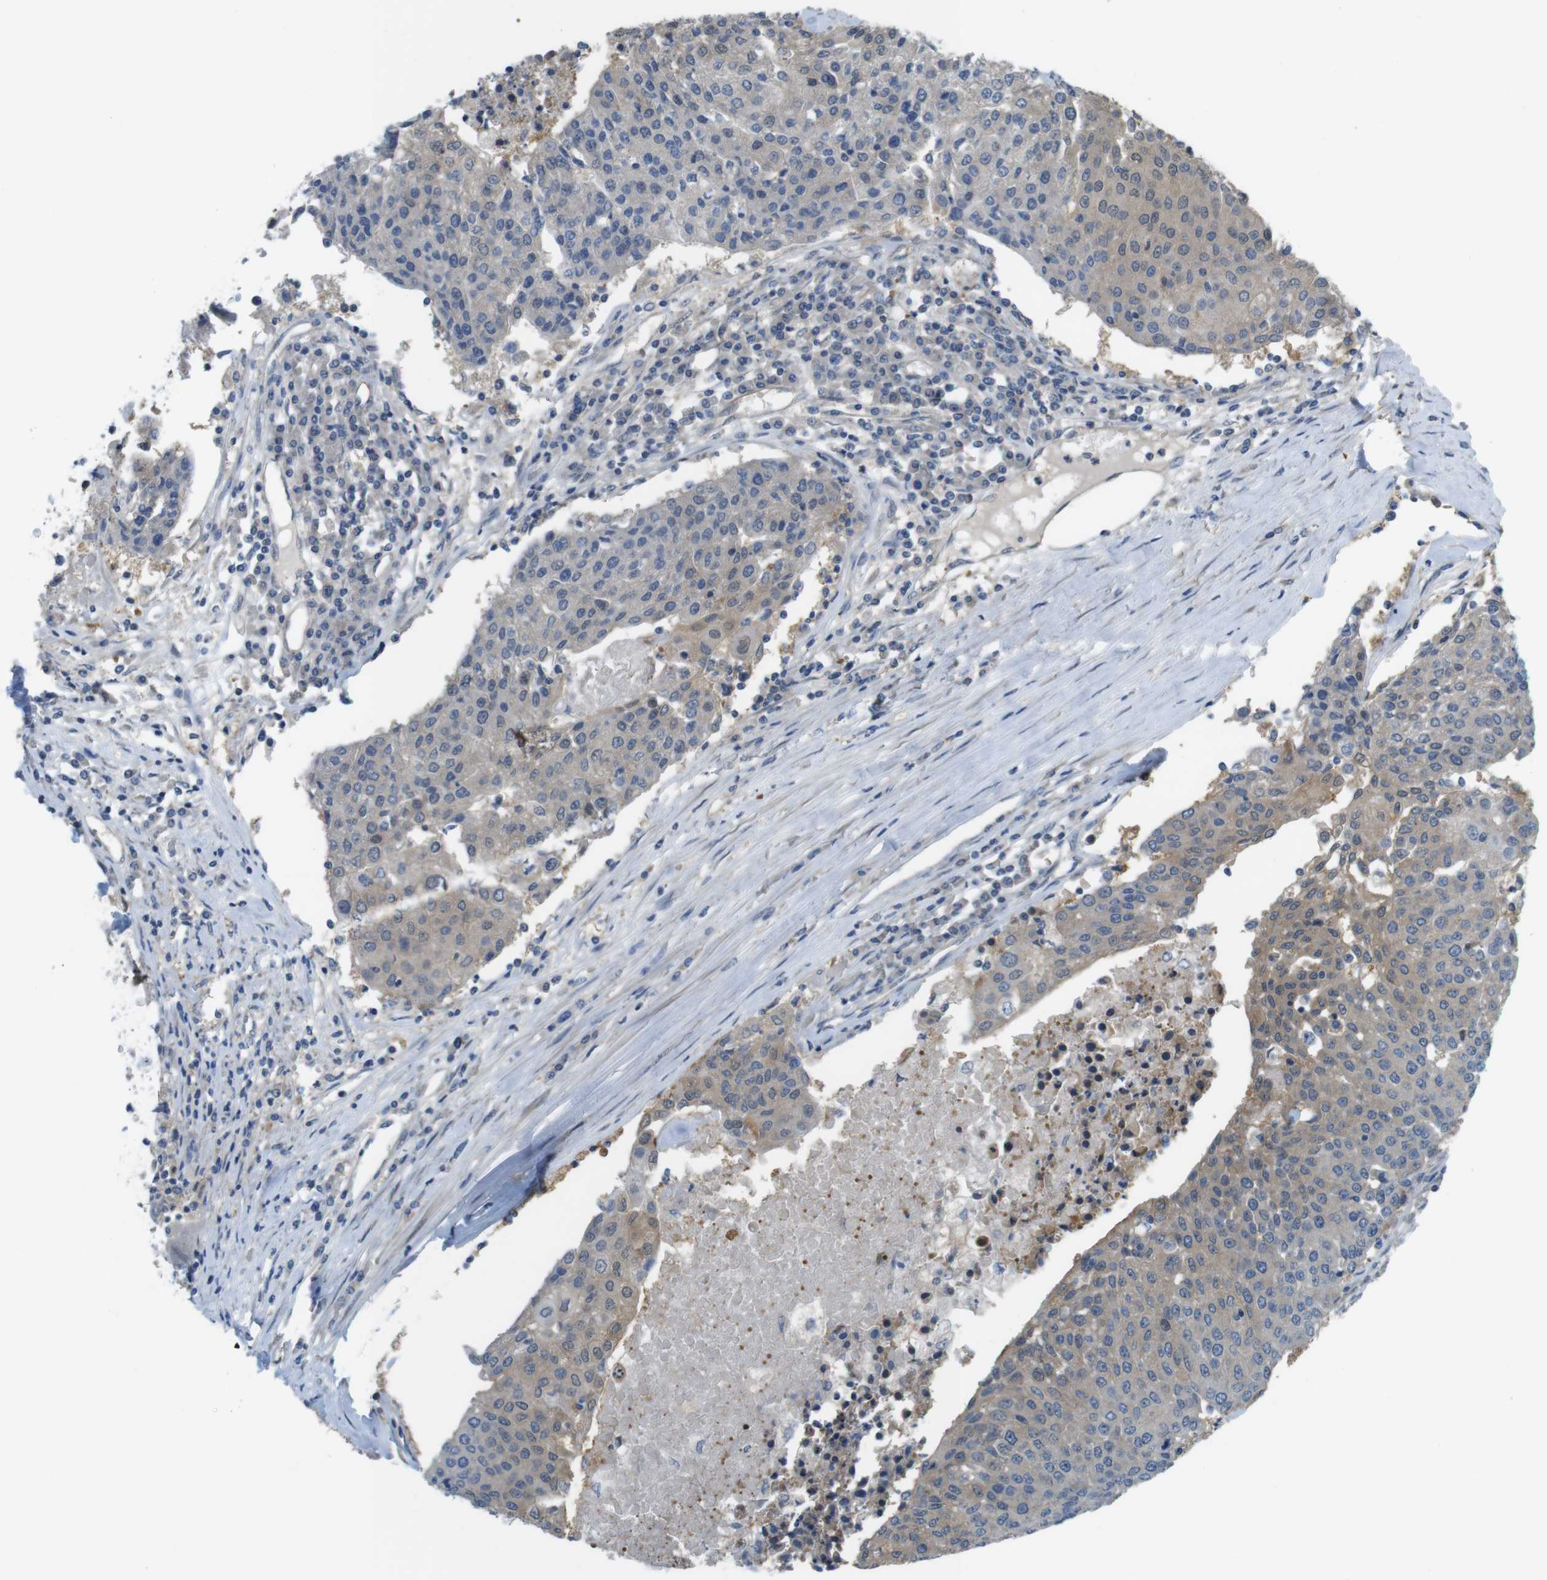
{"staining": {"intensity": "weak", "quantity": "25%-75%", "location": "cytoplasmic/membranous"}, "tissue": "urothelial cancer", "cell_type": "Tumor cells", "image_type": "cancer", "snomed": [{"axis": "morphology", "description": "Urothelial carcinoma, High grade"}, {"axis": "topography", "description": "Urinary bladder"}], "caption": "IHC image of neoplastic tissue: urothelial cancer stained using IHC shows low levels of weak protein expression localized specifically in the cytoplasmic/membranous of tumor cells, appearing as a cytoplasmic/membranous brown color.", "gene": "ABHD15", "patient": {"sex": "female", "age": 85}}